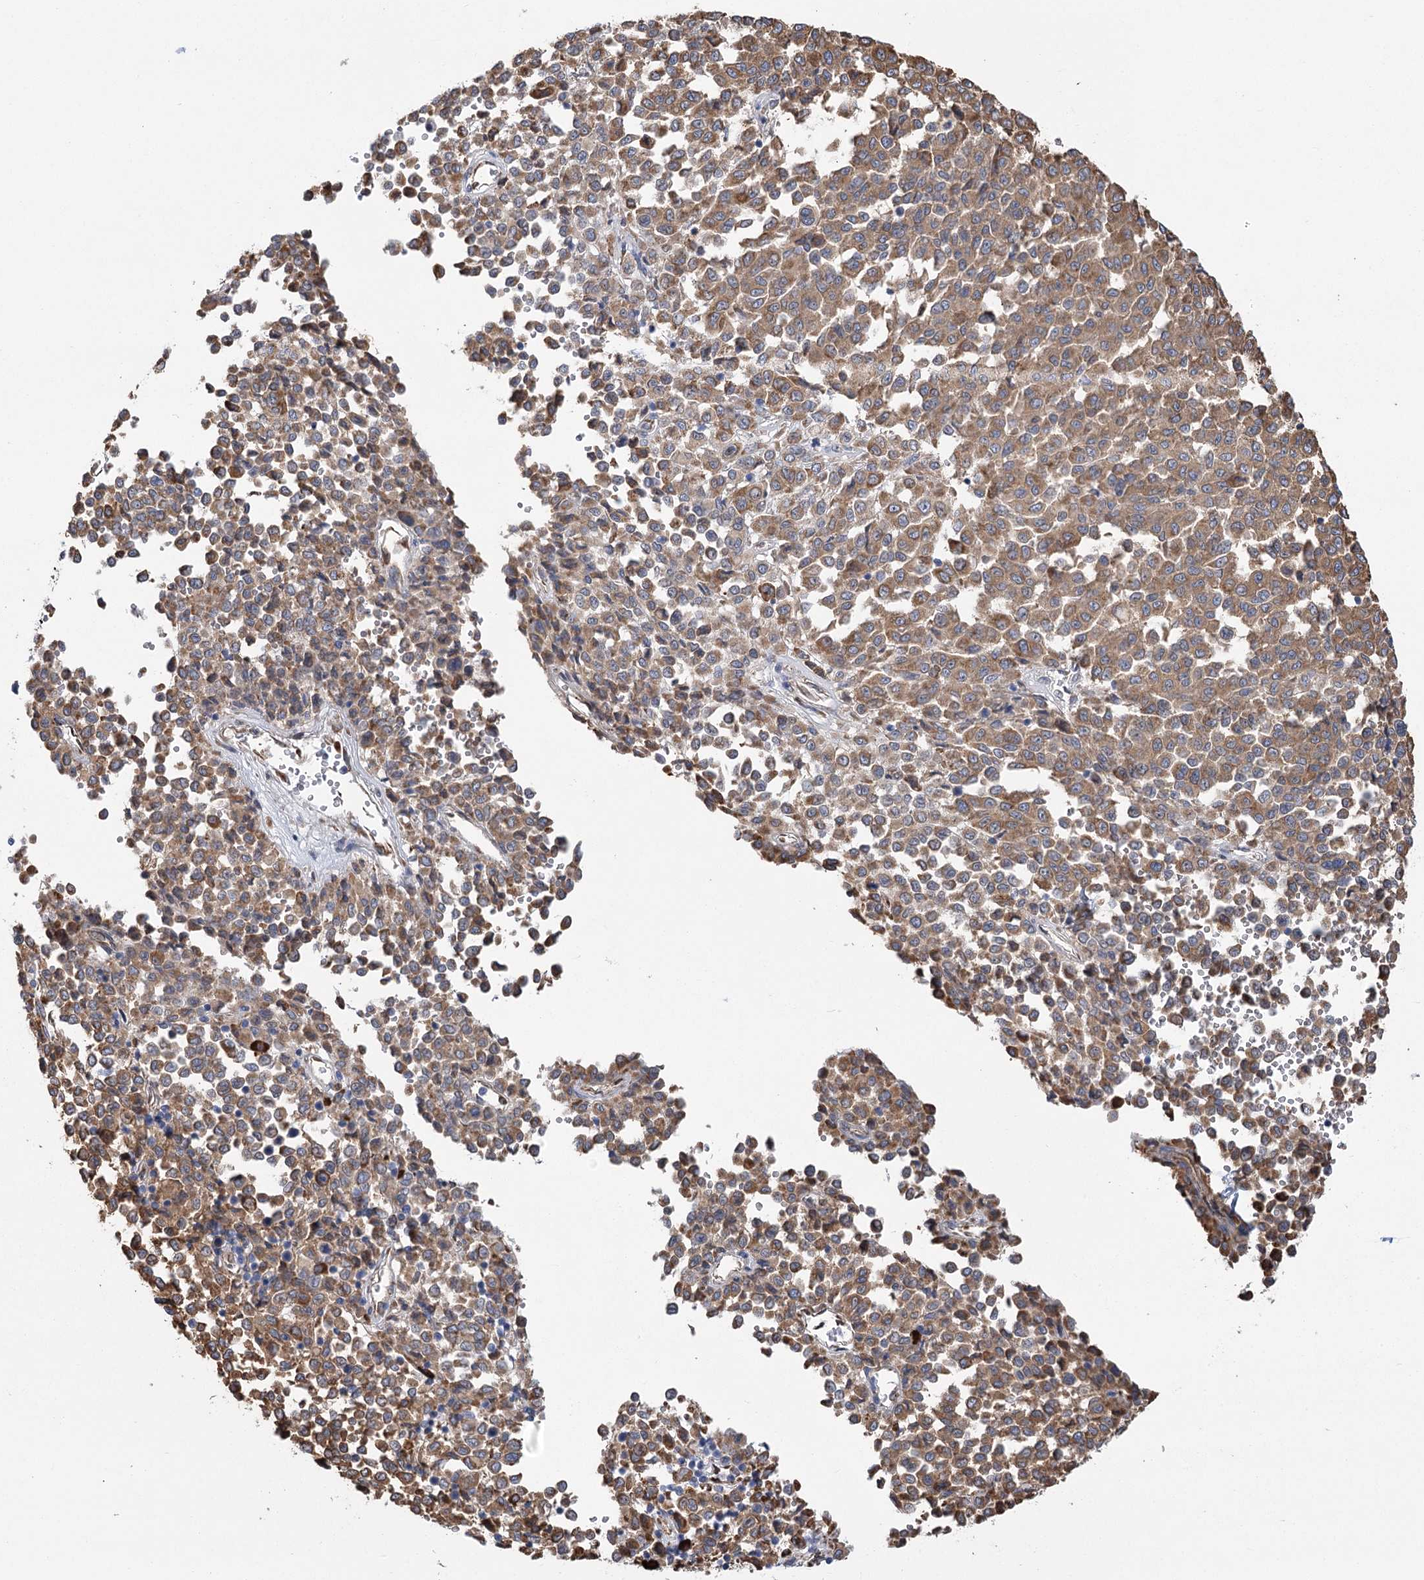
{"staining": {"intensity": "moderate", "quantity": ">75%", "location": "cytoplasmic/membranous"}, "tissue": "melanoma", "cell_type": "Tumor cells", "image_type": "cancer", "snomed": [{"axis": "morphology", "description": "Malignant melanoma, Metastatic site"}, {"axis": "topography", "description": "Pancreas"}], "caption": "Immunohistochemical staining of human malignant melanoma (metastatic site) displays medium levels of moderate cytoplasmic/membranous protein positivity in approximately >75% of tumor cells.", "gene": "METTL24", "patient": {"sex": "female", "age": 30}}